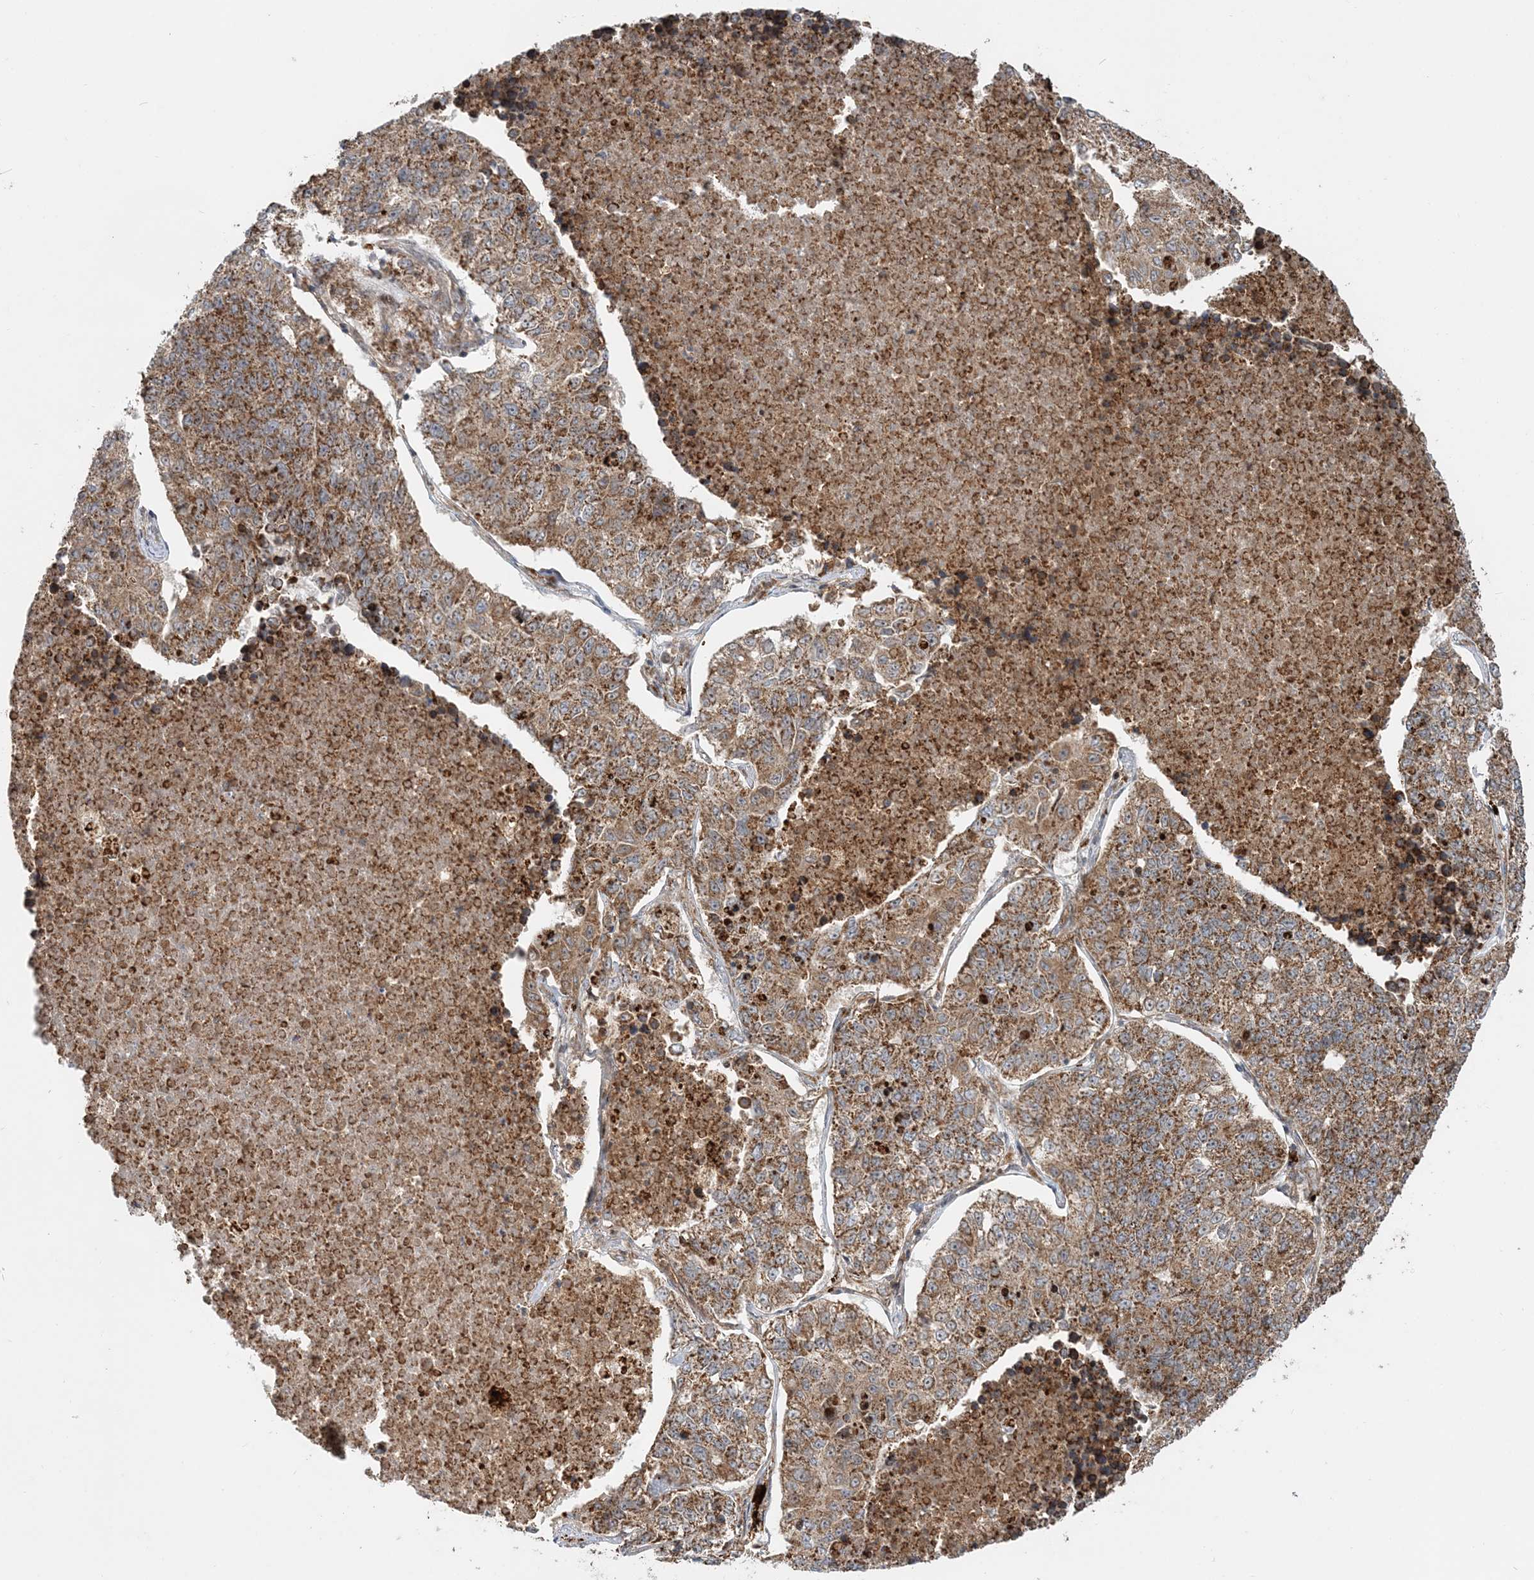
{"staining": {"intensity": "moderate", "quantity": ">75%", "location": "cytoplasmic/membranous"}, "tissue": "lung cancer", "cell_type": "Tumor cells", "image_type": "cancer", "snomed": [{"axis": "morphology", "description": "Adenocarcinoma, NOS"}, {"axis": "topography", "description": "Lung"}], "caption": "Lung adenocarcinoma tissue displays moderate cytoplasmic/membranous positivity in approximately >75% of tumor cells", "gene": "LRPPRC", "patient": {"sex": "male", "age": 49}}